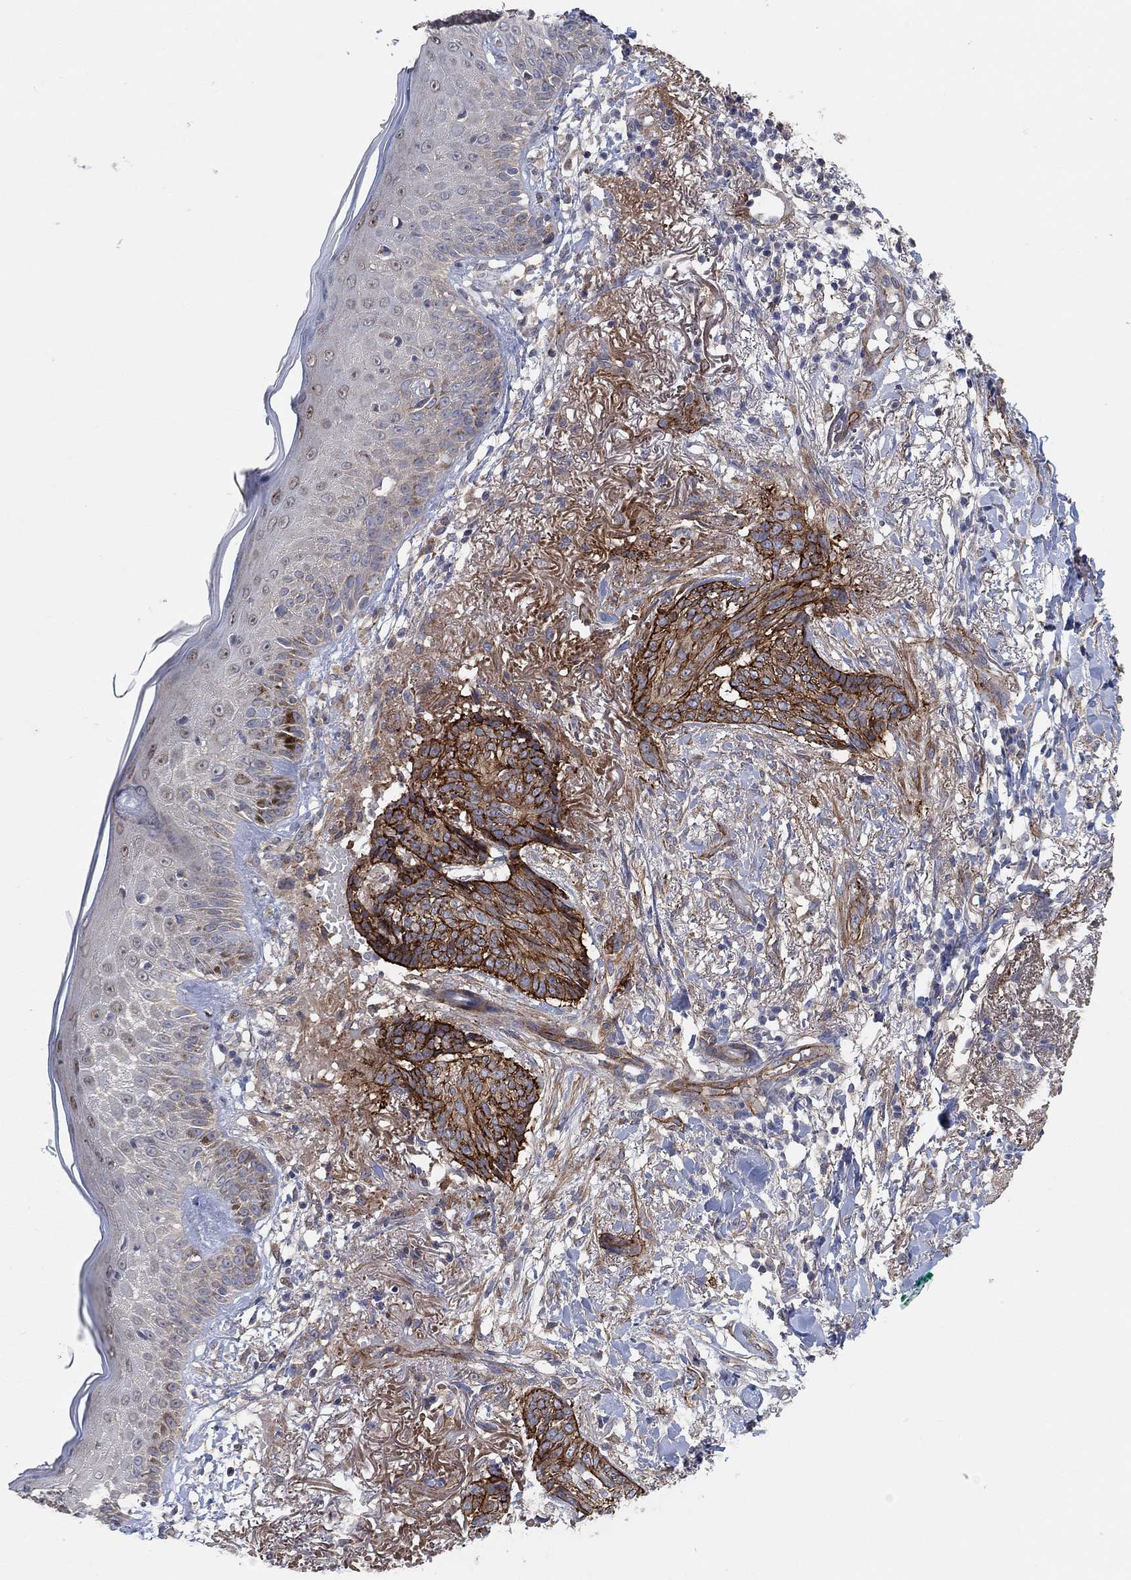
{"staining": {"intensity": "strong", "quantity": ">75%", "location": "cytoplasmic/membranous"}, "tissue": "skin cancer", "cell_type": "Tumor cells", "image_type": "cancer", "snomed": [{"axis": "morphology", "description": "Normal tissue, NOS"}, {"axis": "morphology", "description": "Basal cell carcinoma"}, {"axis": "topography", "description": "Skin"}], "caption": "Tumor cells display strong cytoplasmic/membranous positivity in approximately >75% of cells in skin basal cell carcinoma.", "gene": "SYT16", "patient": {"sex": "male", "age": 84}}